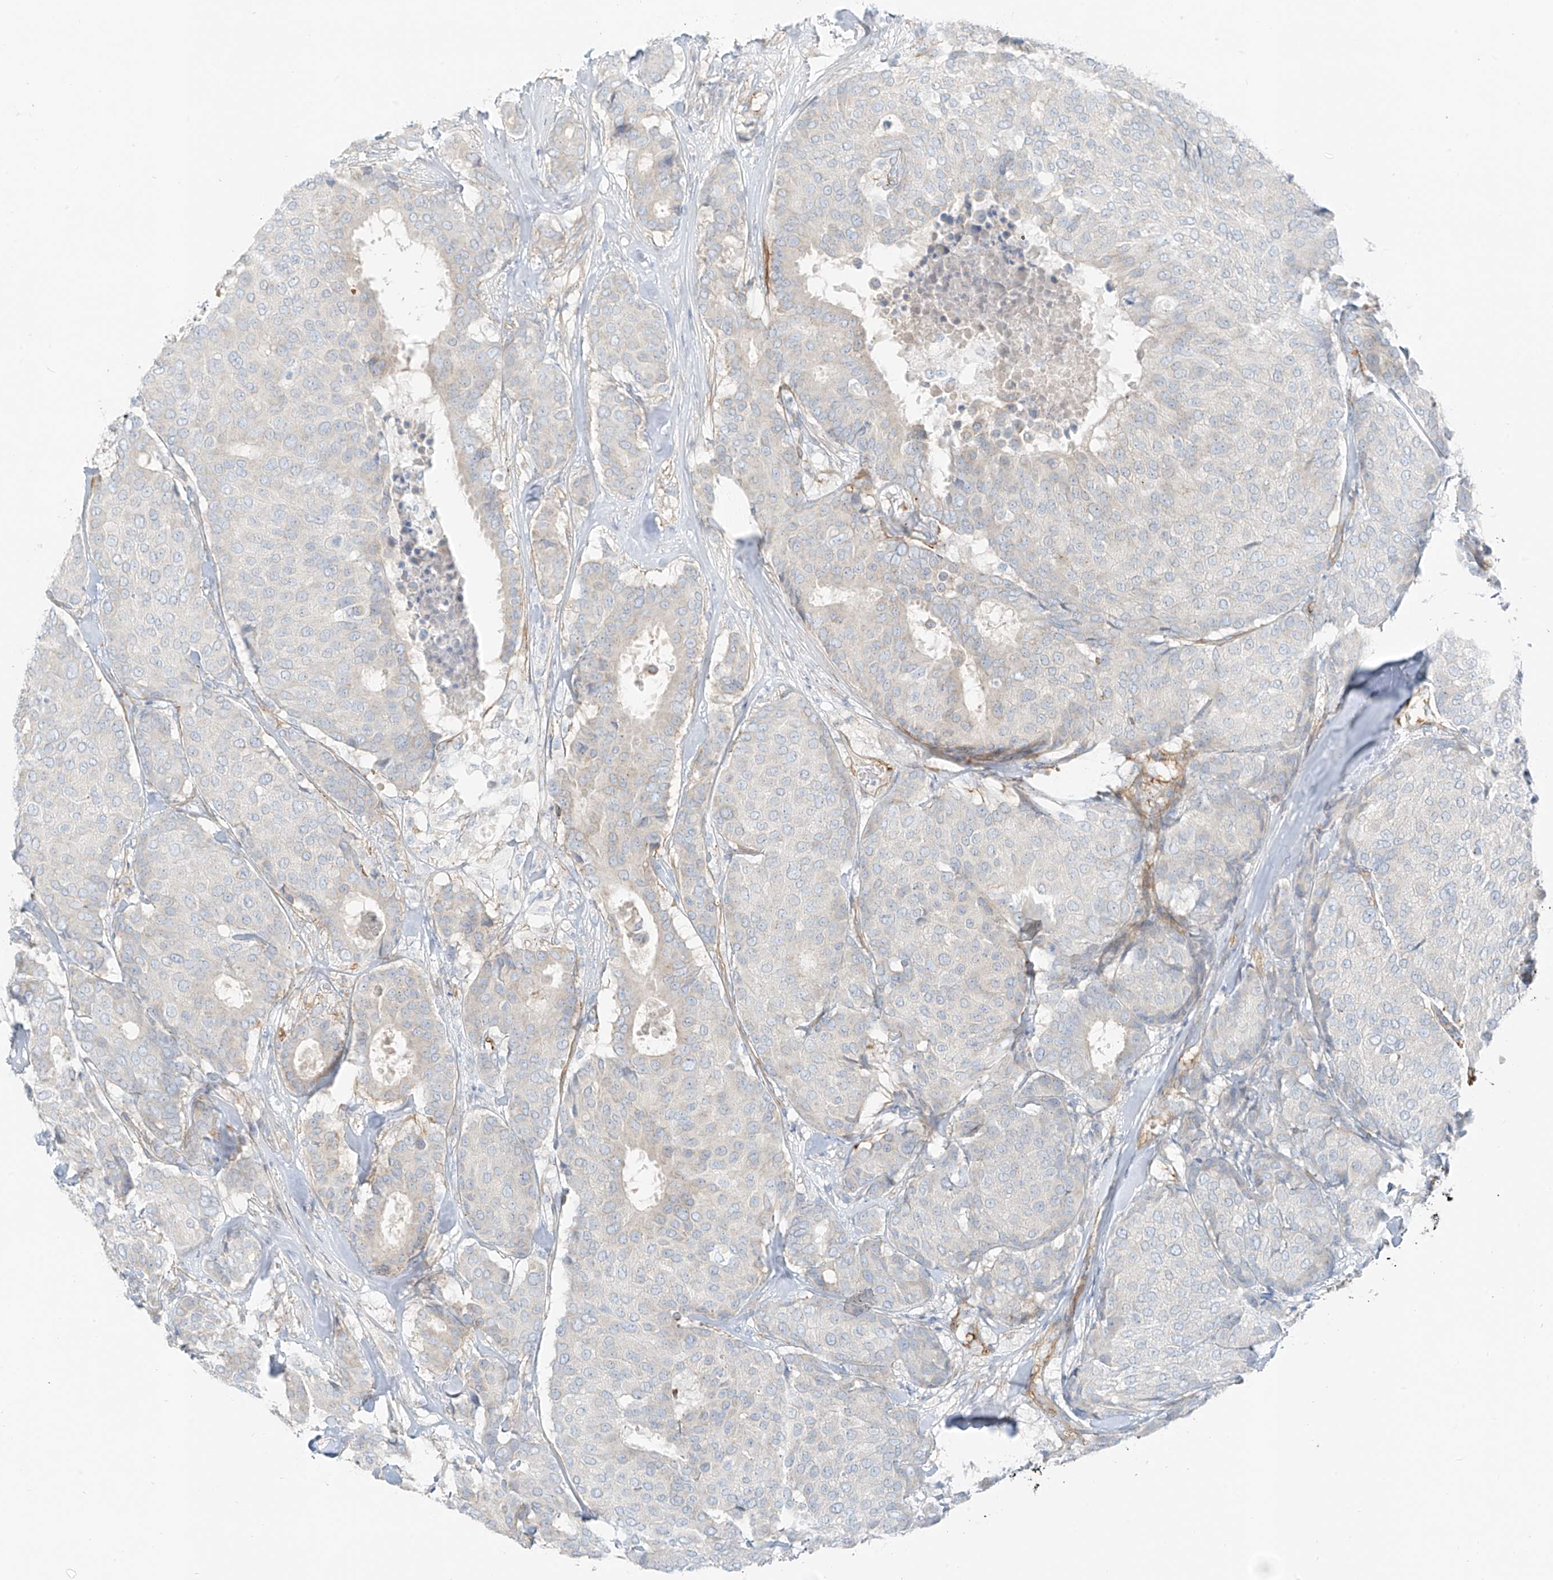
{"staining": {"intensity": "negative", "quantity": "none", "location": "none"}, "tissue": "breast cancer", "cell_type": "Tumor cells", "image_type": "cancer", "snomed": [{"axis": "morphology", "description": "Duct carcinoma"}, {"axis": "topography", "description": "Breast"}], "caption": "Immunohistochemistry (IHC) image of neoplastic tissue: breast cancer (infiltrating ductal carcinoma) stained with DAB shows no significant protein expression in tumor cells.", "gene": "SMCP", "patient": {"sex": "female", "age": 75}}